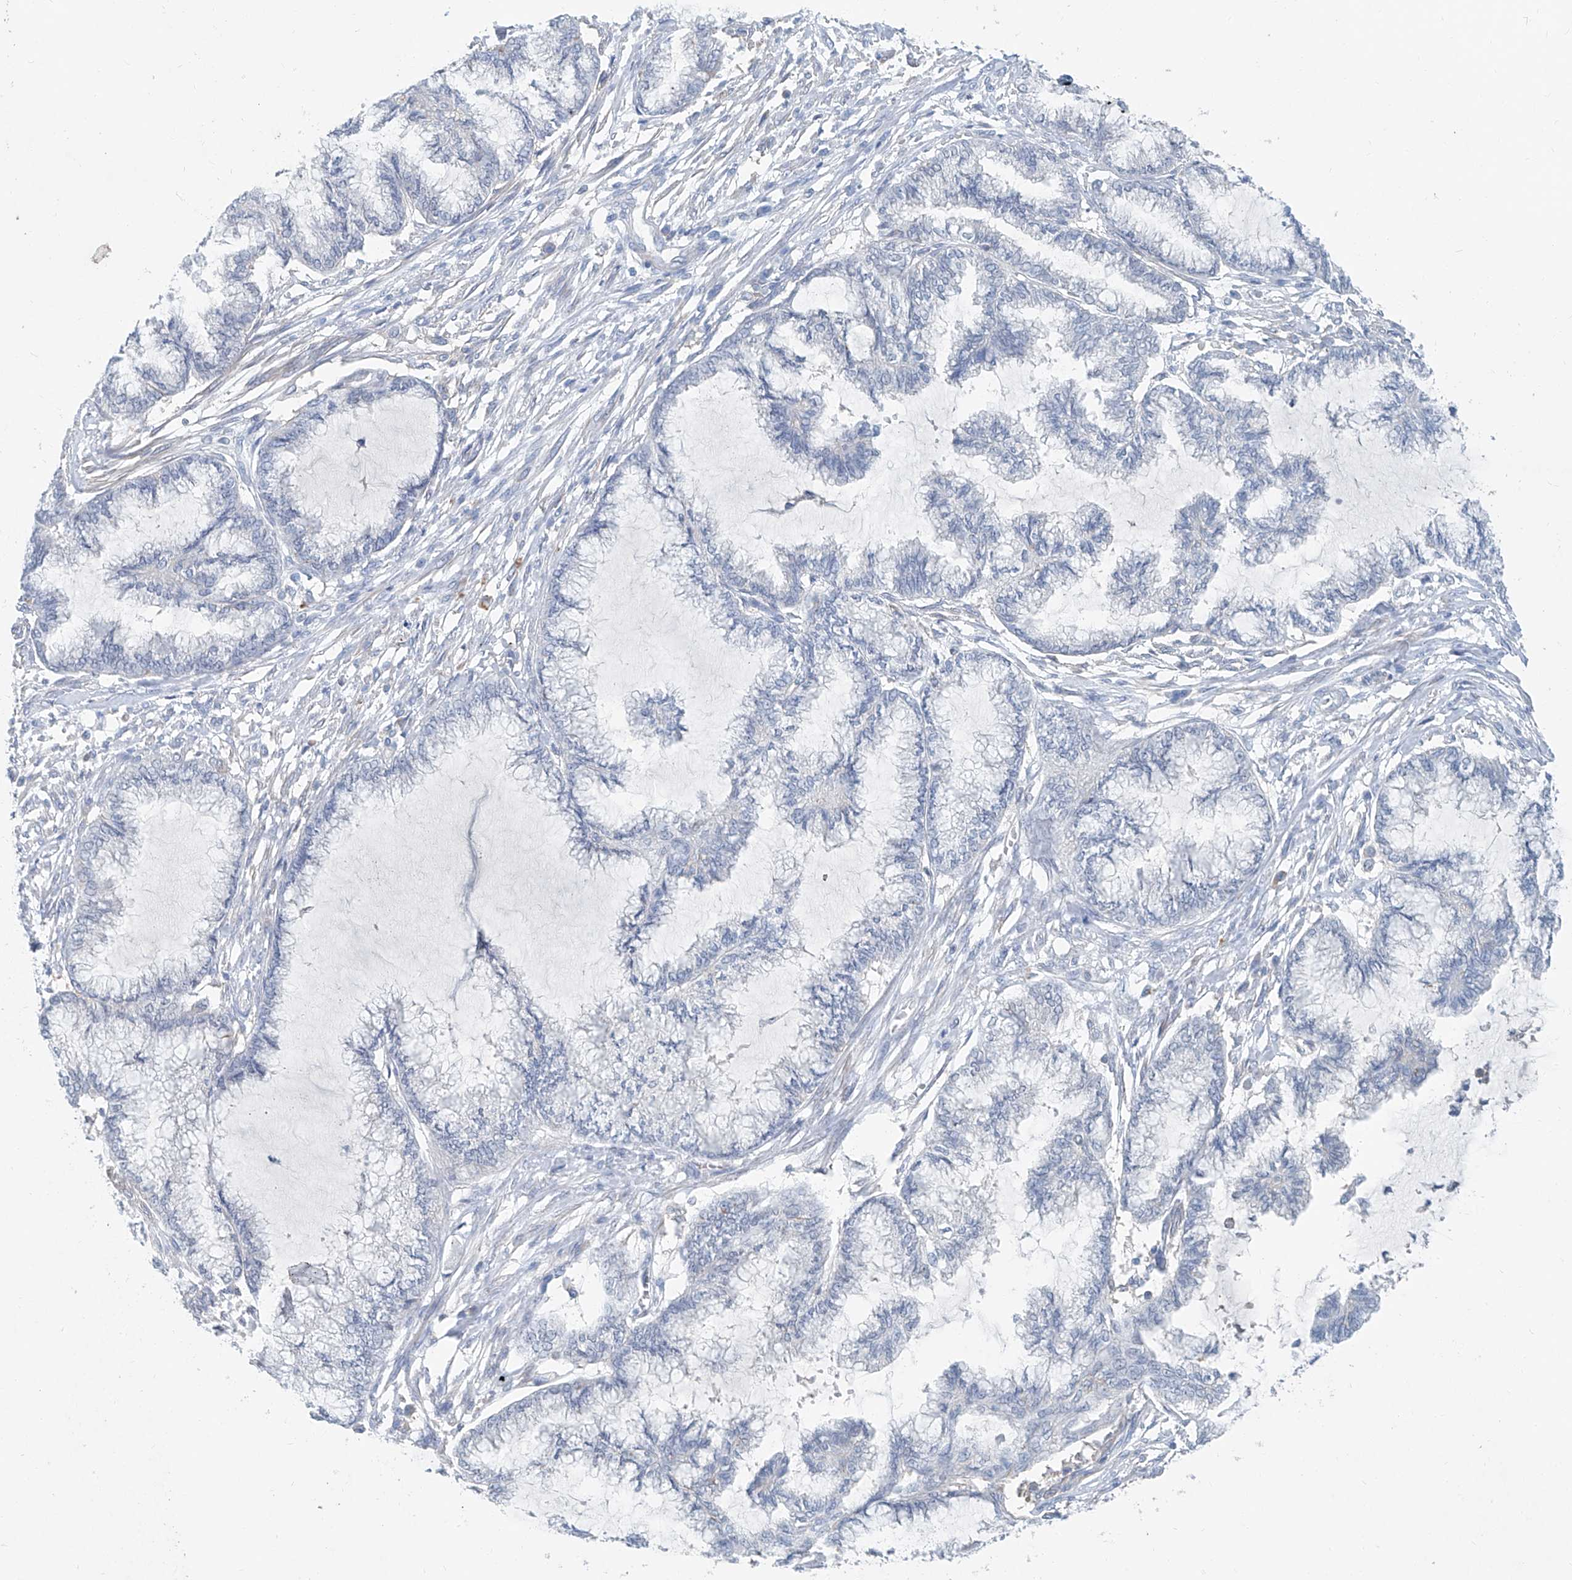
{"staining": {"intensity": "negative", "quantity": "none", "location": "none"}, "tissue": "endometrial cancer", "cell_type": "Tumor cells", "image_type": "cancer", "snomed": [{"axis": "morphology", "description": "Adenocarcinoma, NOS"}, {"axis": "topography", "description": "Endometrium"}], "caption": "Immunohistochemistry (IHC) of endometrial cancer displays no positivity in tumor cells.", "gene": "ANKRD34A", "patient": {"sex": "female", "age": 86}}